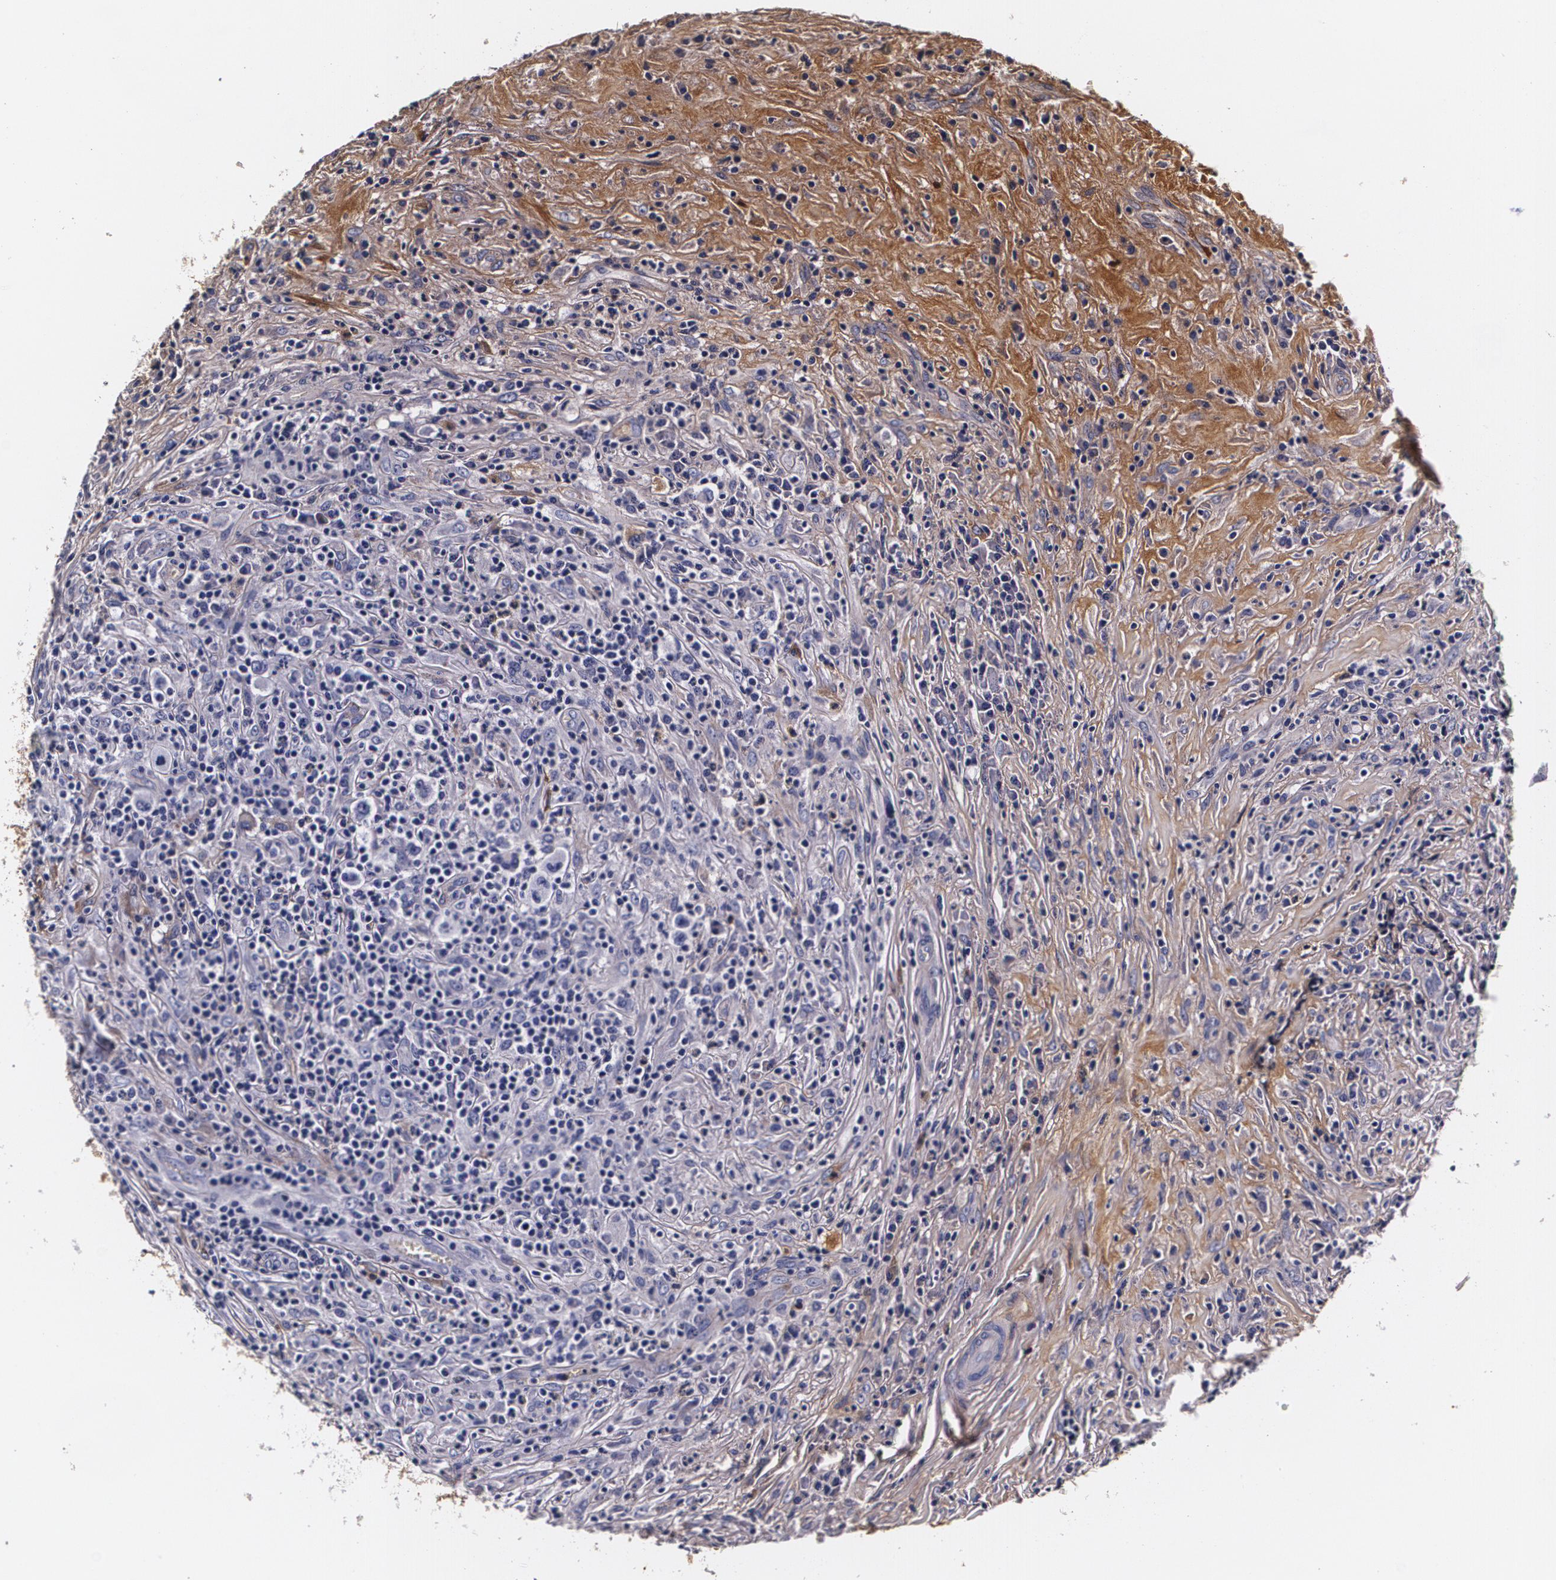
{"staining": {"intensity": "negative", "quantity": "none", "location": "none"}, "tissue": "lymphoma", "cell_type": "Tumor cells", "image_type": "cancer", "snomed": [{"axis": "morphology", "description": "Hodgkin's disease, NOS"}, {"axis": "topography", "description": "Lymph node"}], "caption": "Histopathology image shows no significant protein positivity in tumor cells of lymphoma.", "gene": "TTR", "patient": {"sex": "female", "age": 25}}